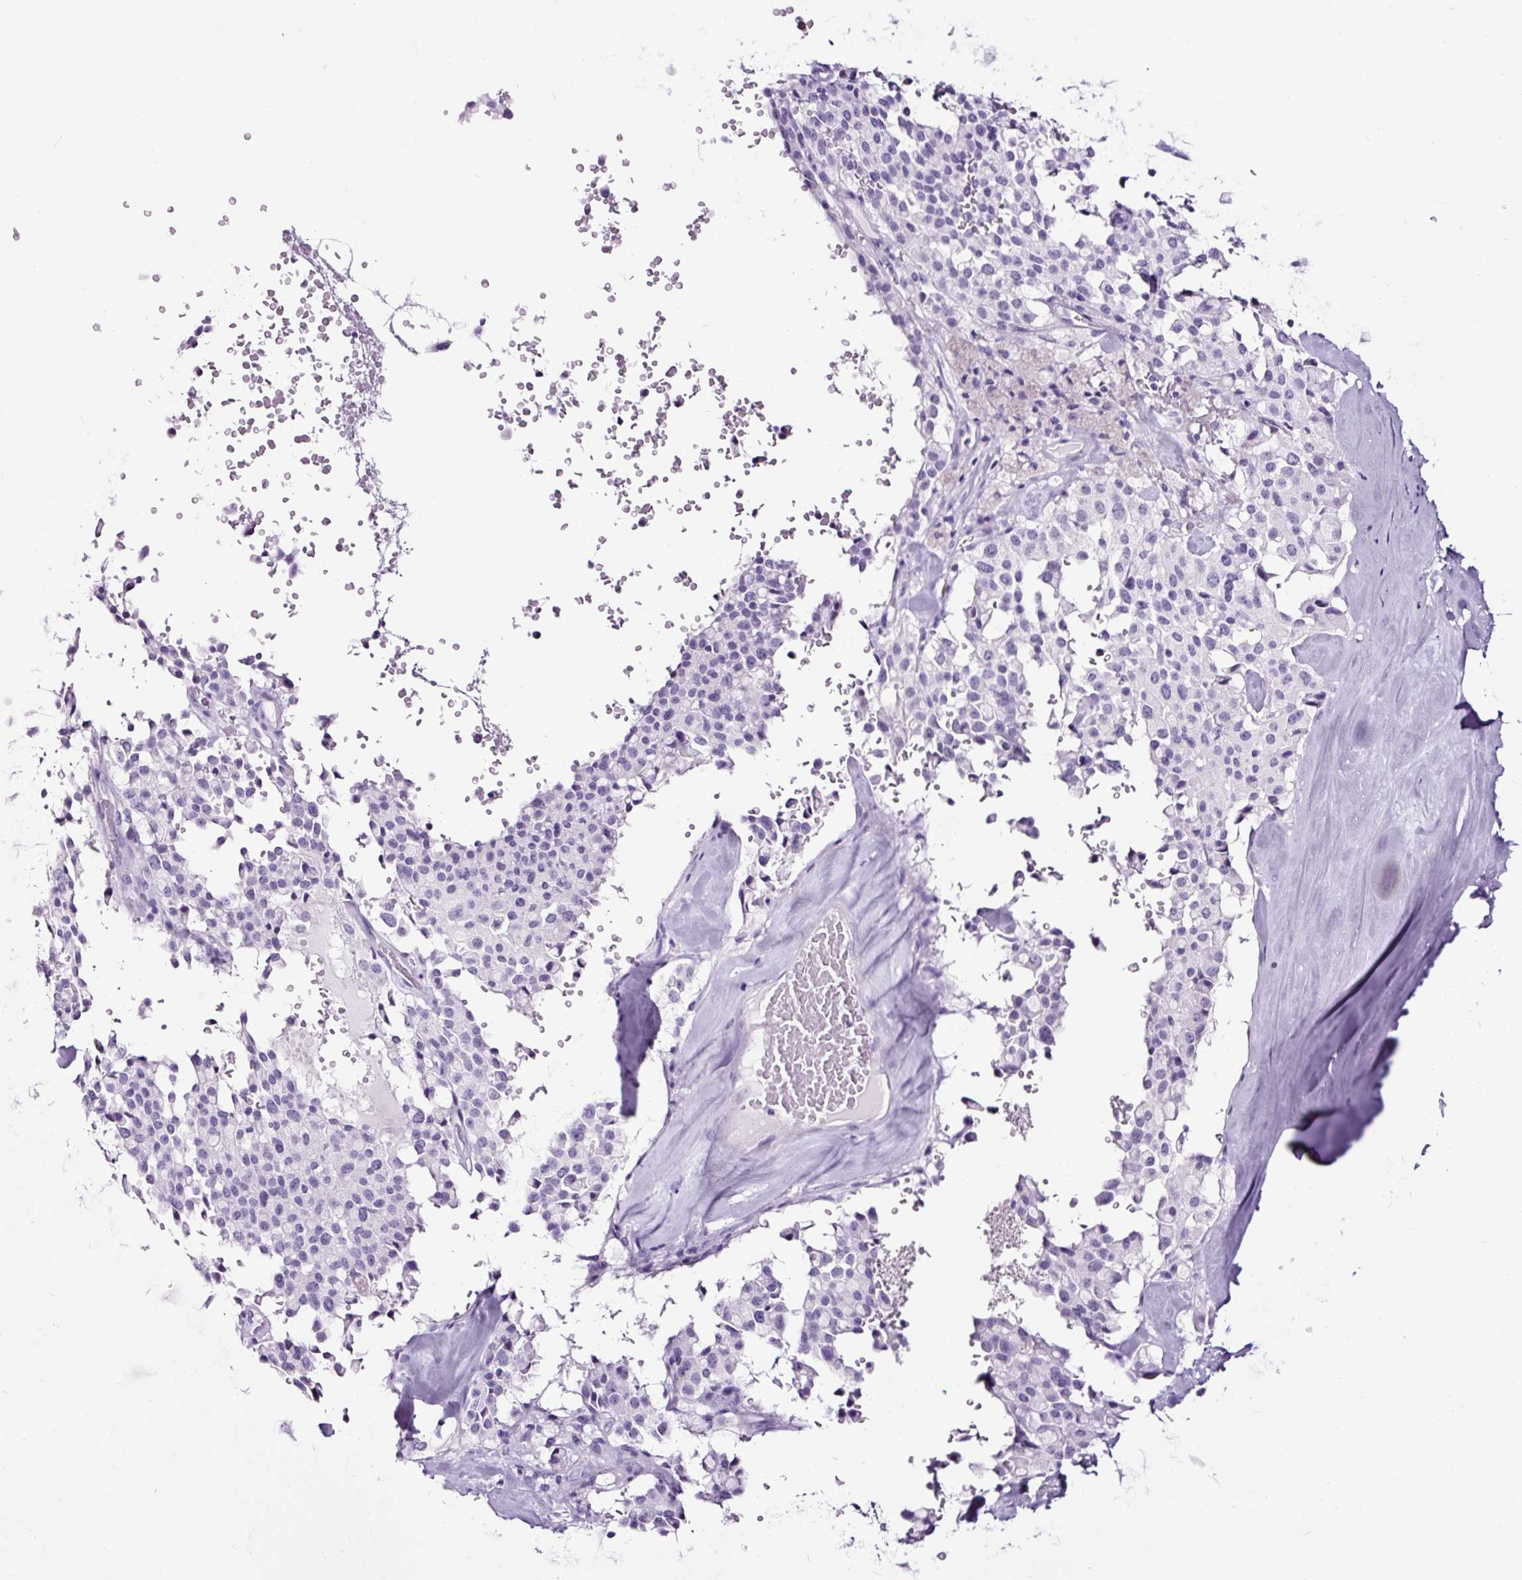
{"staining": {"intensity": "negative", "quantity": "none", "location": "none"}, "tissue": "pancreatic cancer", "cell_type": "Tumor cells", "image_type": "cancer", "snomed": [{"axis": "morphology", "description": "Adenocarcinoma, NOS"}, {"axis": "topography", "description": "Pancreas"}], "caption": "High power microscopy photomicrograph of an immunohistochemistry (IHC) micrograph of pancreatic cancer, revealing no significant staining in tumor cells.", "gene": "NPHS2", "patient": {"sex": "male", "age": 65}}